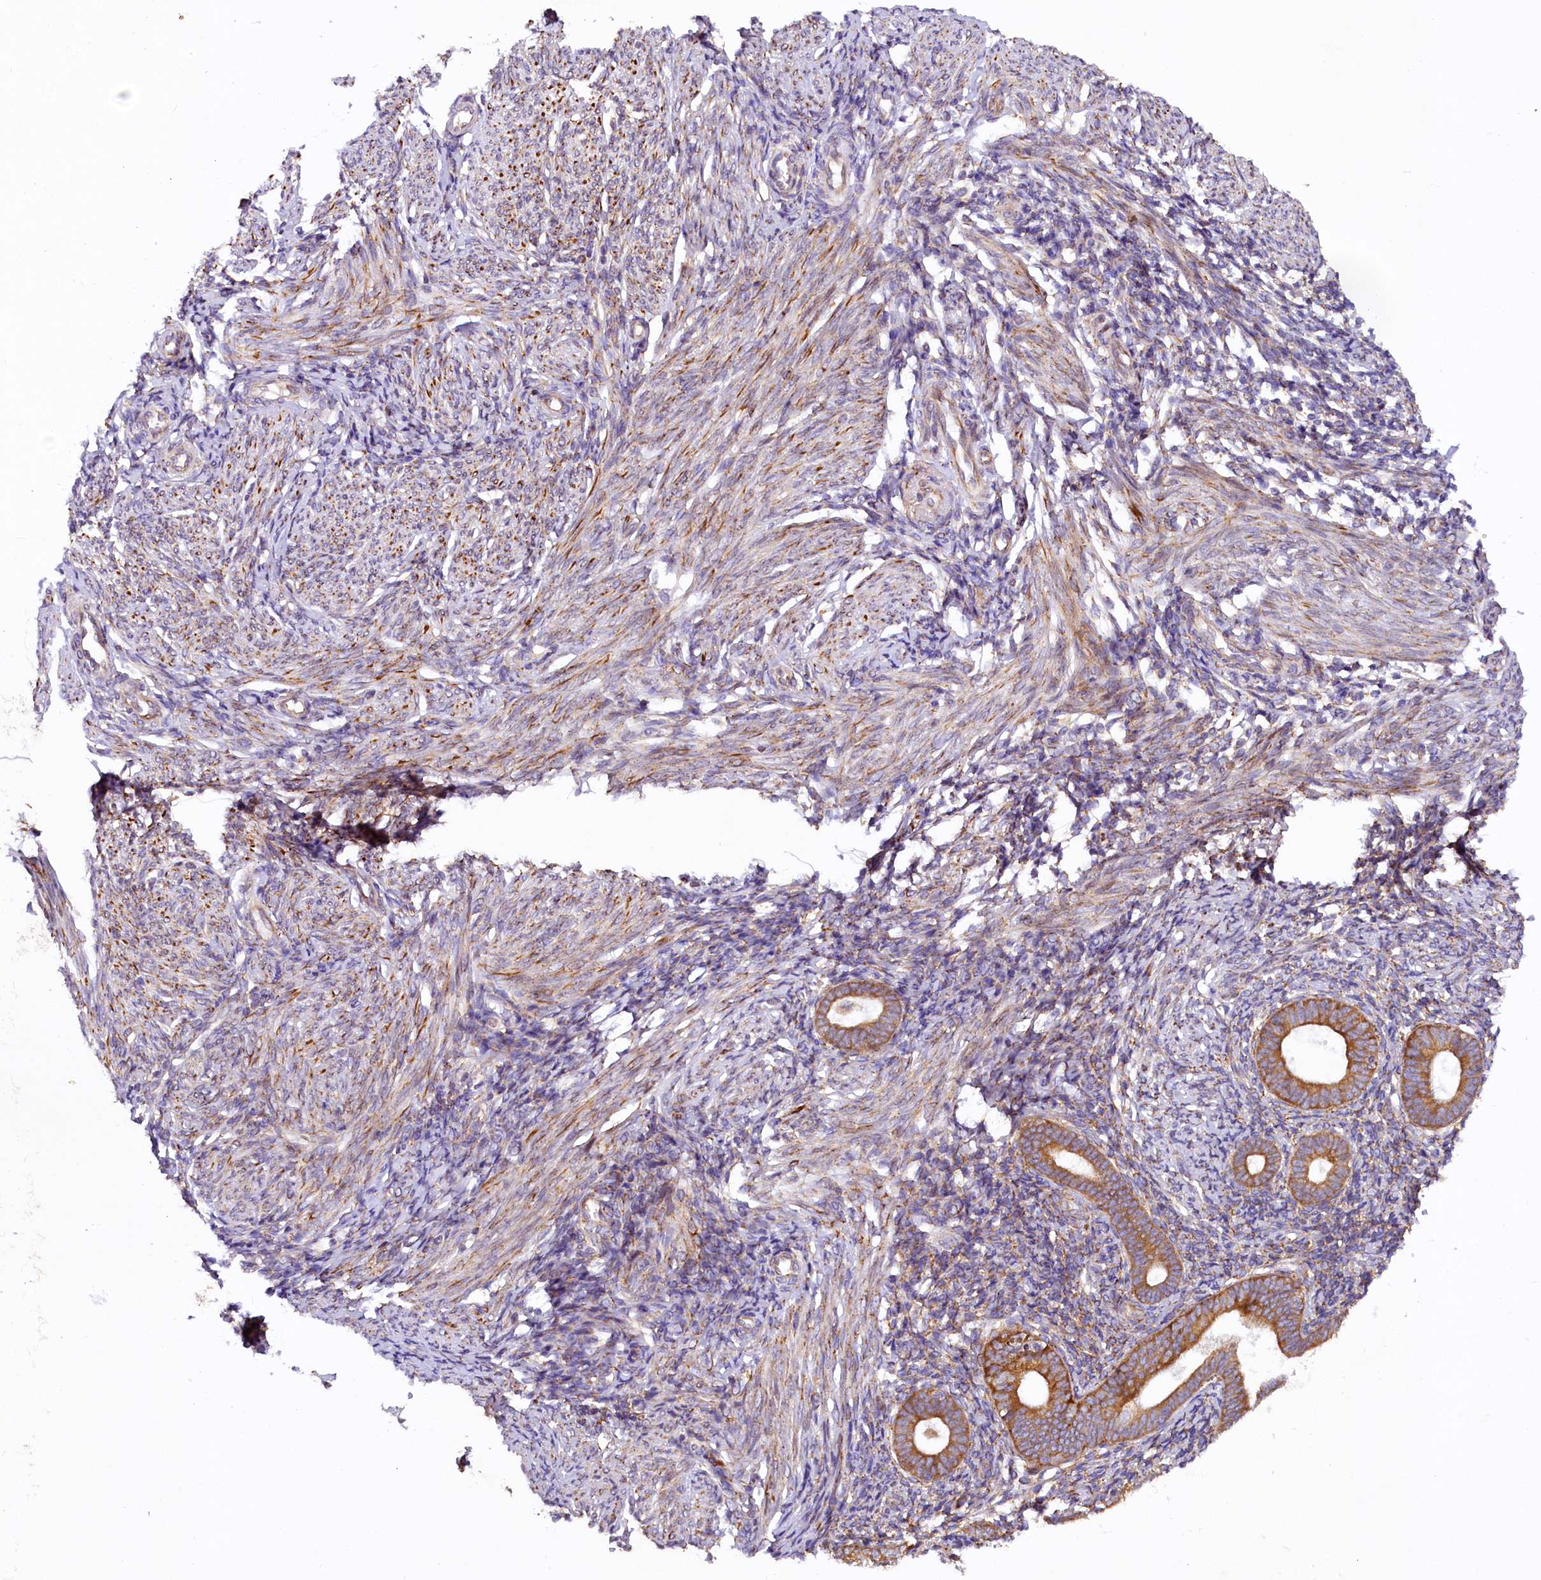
{"staining": {"intensity": "moderate", "quantity": "25%-75%", "location": "cytoplasmic/membranous"}, "tissue": "endometrium", "cell_type": "Cells in endometrial stroma", "image_type": "normal", "snomed": [{"axis": "morphology", "description": "Normal tissue, NOS"}, {"axis": "morphology", "description": "Adenocarcinoma, NOS"}, {"axis": "topography", "description": "Endometrium"}], "caption": "This histopathology image exhibits benign endometrium stained with immunohistochemistry (IHC) to label a protein in brown. The cytoplasmic/membranous of cells in endometrial stroma show moderate positivity for the protein. Nuclei are counter-stained blue.", "gene": "SSC5D", "patient": {"sex": "female", "age": 57}}